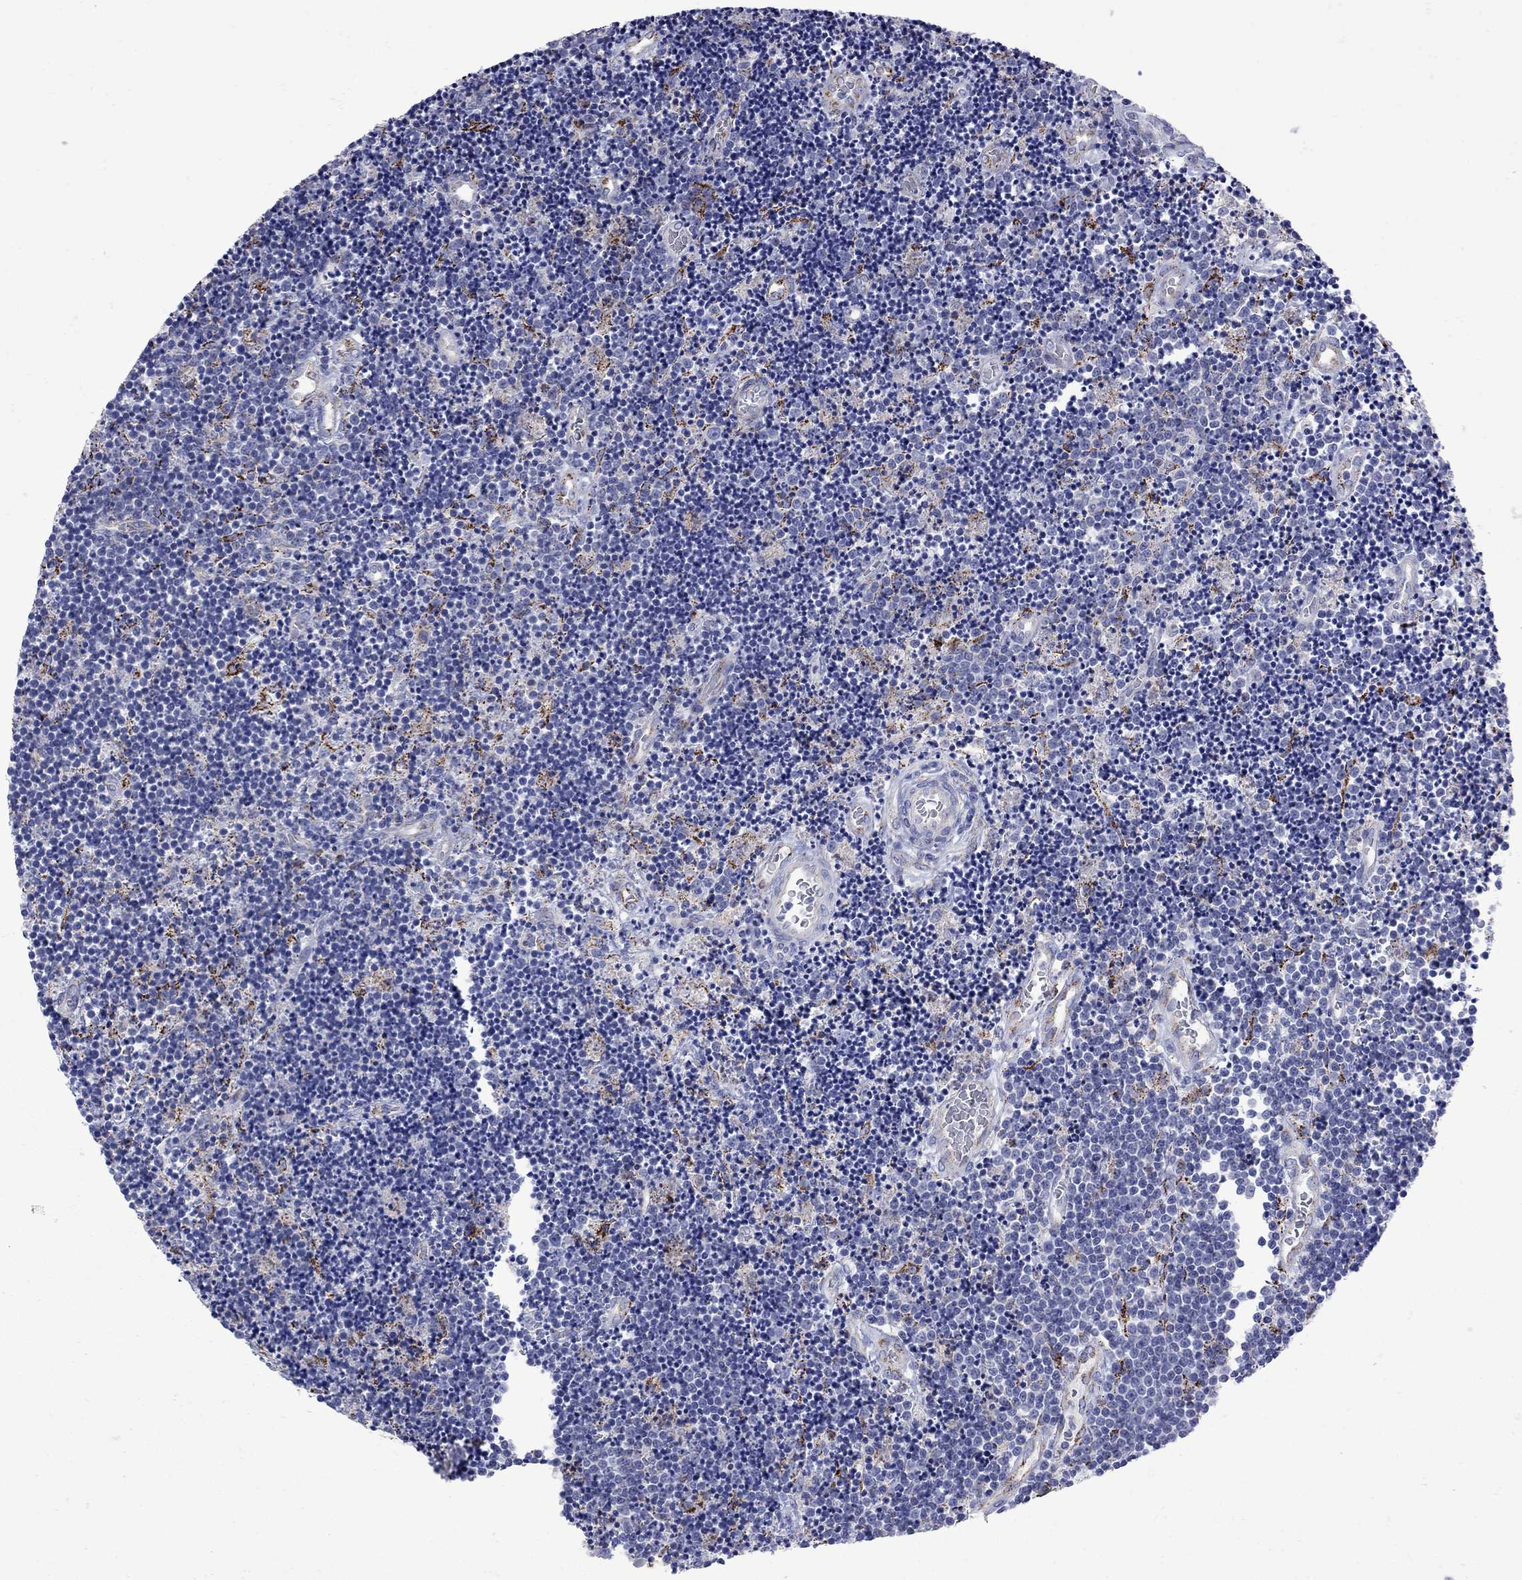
{"staining": {"intensity": "negative", "quantity": "none", "location": "none"}, "tissue": "lymphoma", "cell_type": "Tumor cells", "image_type": "cancer", "snomed": [{"axis": "morphology", "description": "Malignant lymphoma, non-Hodgkin's type, Low grade"}, {"axis": "topography", "description": "Brain"}], "caption": "This micrograph is of lymphoma stained with immunohistochemistry to label a protein in brown with the nuclei are counter-stained blue. There is no staining in tumor cells. (DAB immunohistochemistry (IHC) visualized using brightfield microscopy, high magnification).", "gene": "SESTD1", "patient": {"sex": "female", "age": 66}}